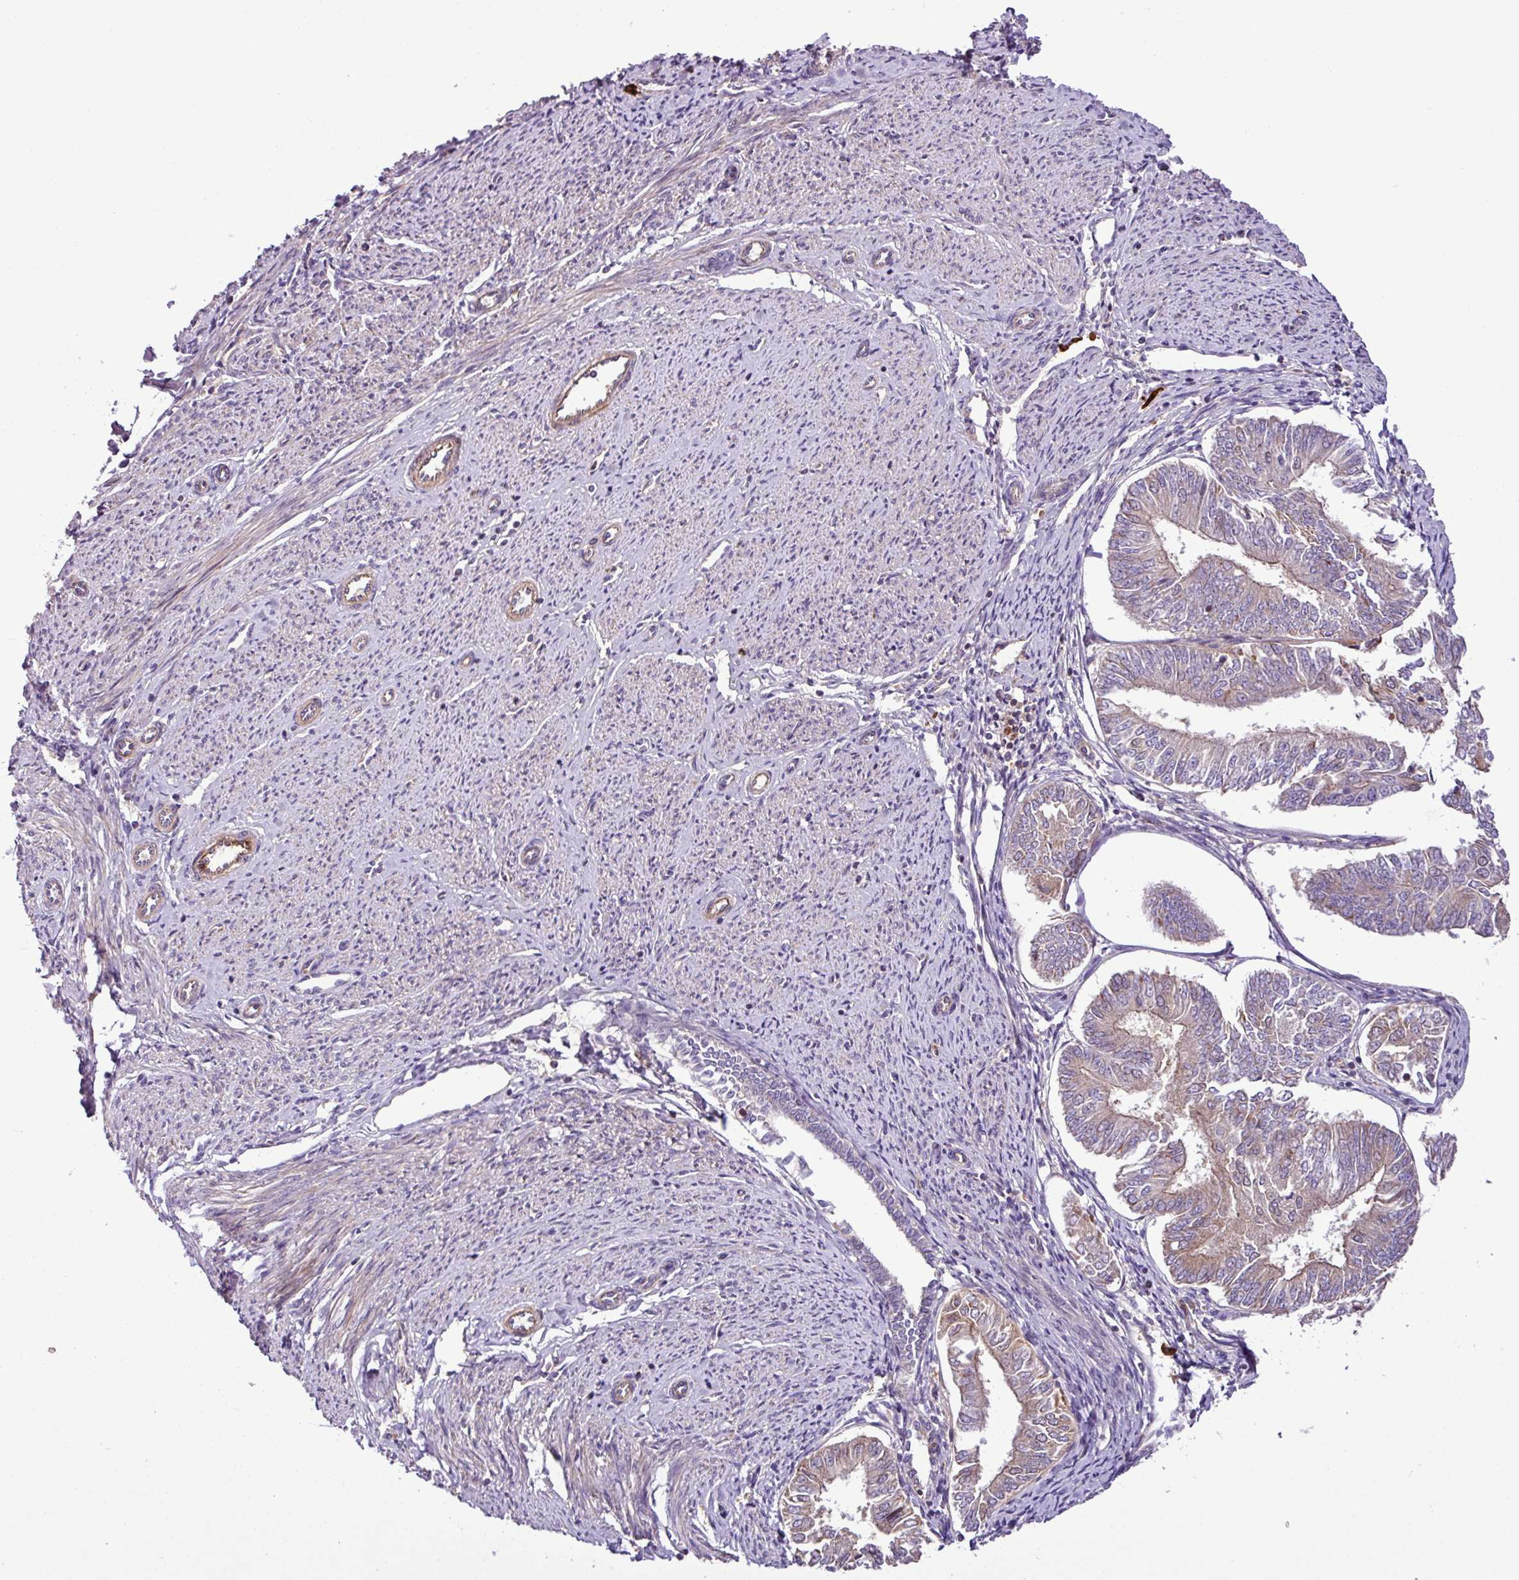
{"staining": {"intensity": "weak", "quantity": "25%-75%", "location": "cytoplasmic/membranous"}, "tissue": "endometrial cancer", "cell_type": "Tumor cells", "image_type": "cancer", "snomed": [{"axis": "morphology", "description": "Adenocarcinoma, NOS"}, {"axis": "topography", "description": "Endometrium"}], "caption": "A low amount of weak cytoplasmic/membranous staining is identified in about 25%-75% of tumor cells in endometrial adenocarcinoma tissue.", "gene": "ZNF266", "patient": {"sex": "female", "age": 58}}